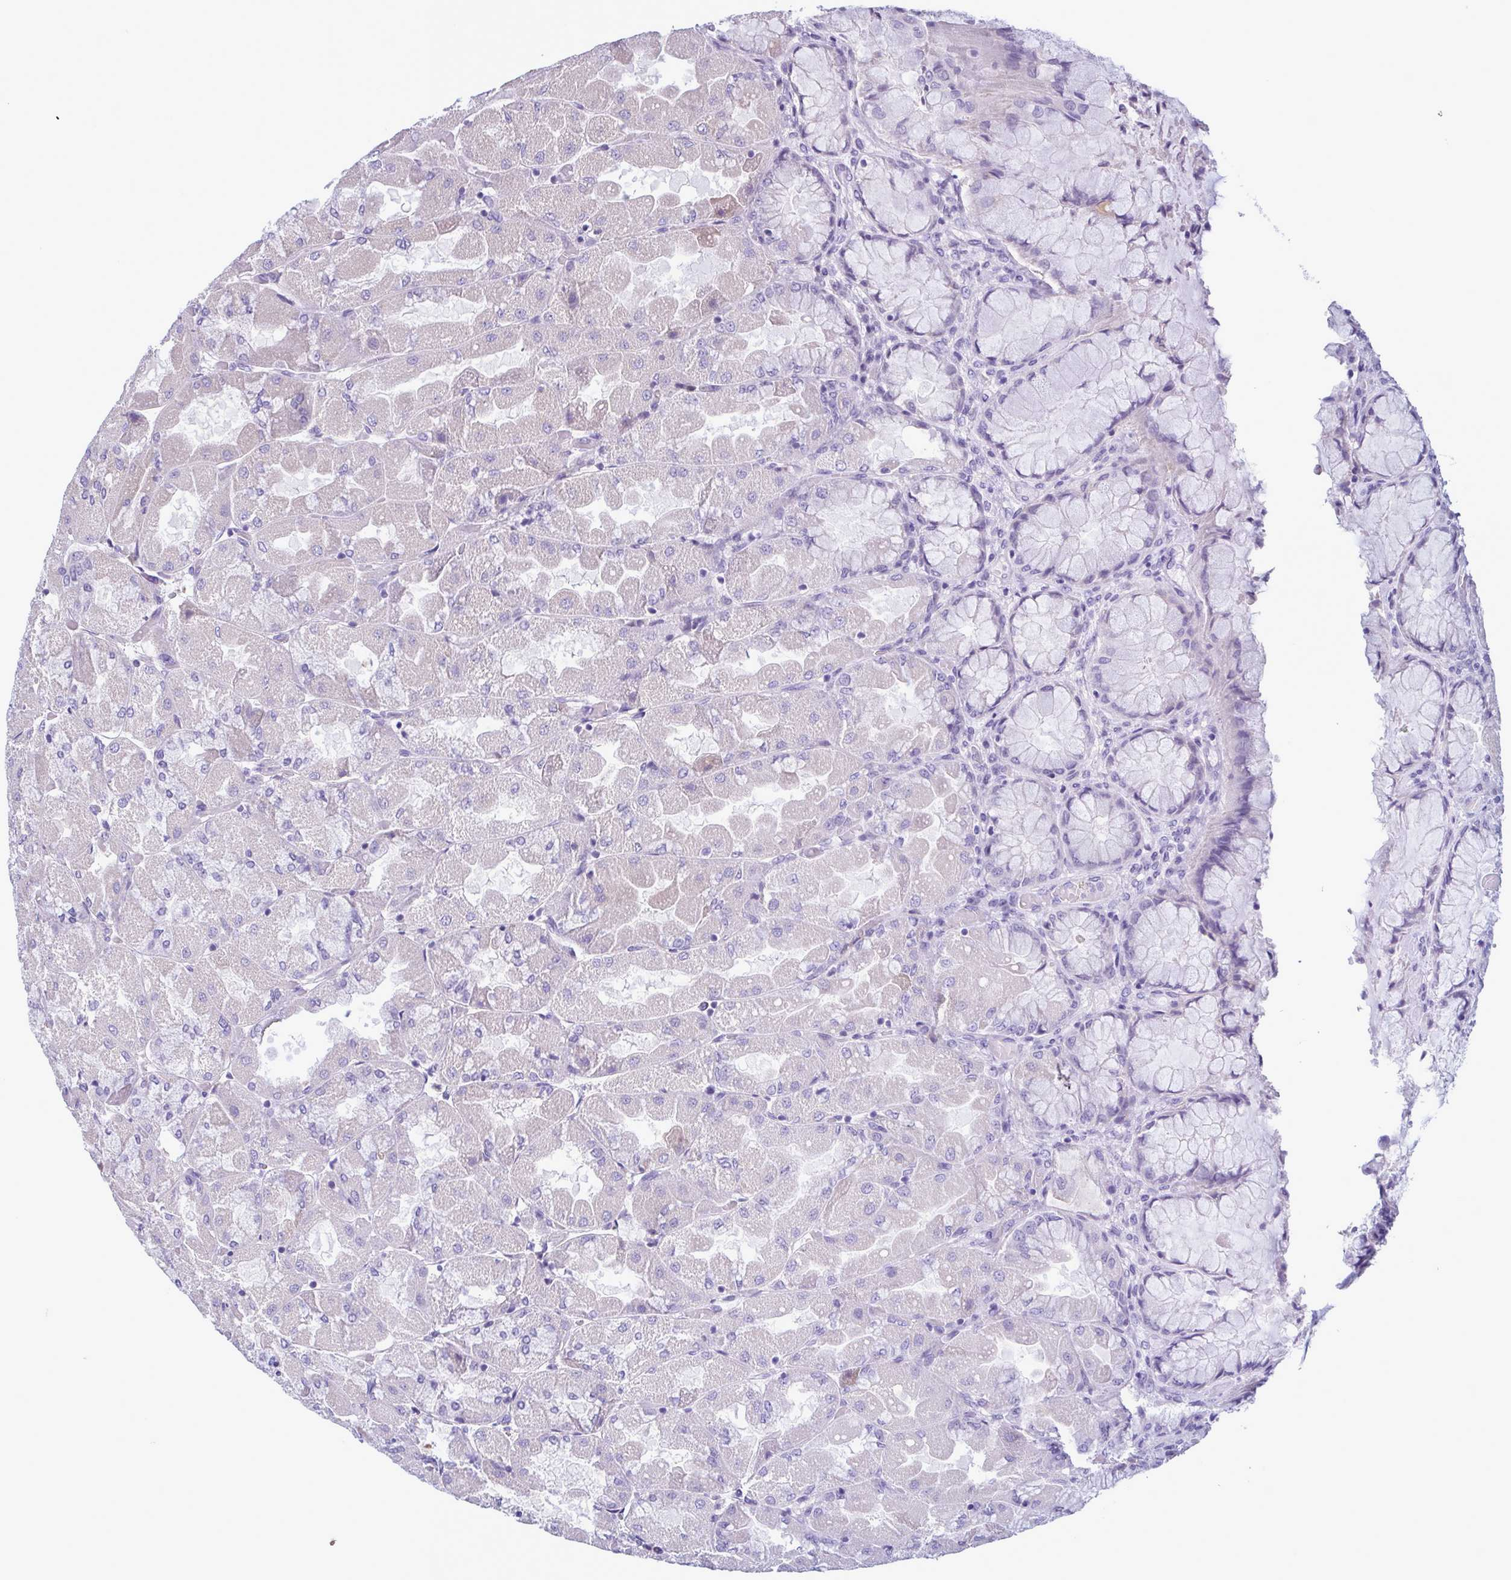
{"staining": {"intensity": "negative", "quantity": "none", "location": "none"}, "tissue": "stomach", "cell_type": "Glandular cells", "image_type": "normal", "snomed": [{"axis": "morphology", "description": "Normal tissue, NOS"}, {"axis": "topography", "description": "Stomach"}], "caption": "High magnification brightfield microscopy of normal stomach stained with DAB (3,3'-diaminobenzidine) (brown) and counterstained with hematoxylin (blue): glandular cells show no significant expression. (Stains: DAB (3,3'-diaminobenzidine) immunohistochemistry (IHC) with hematoxylin counter stain, Microscopy: brightfield microscopy at high magnification).", "gene": "F13B", "patient": {"sex": "female", "age": 61}}